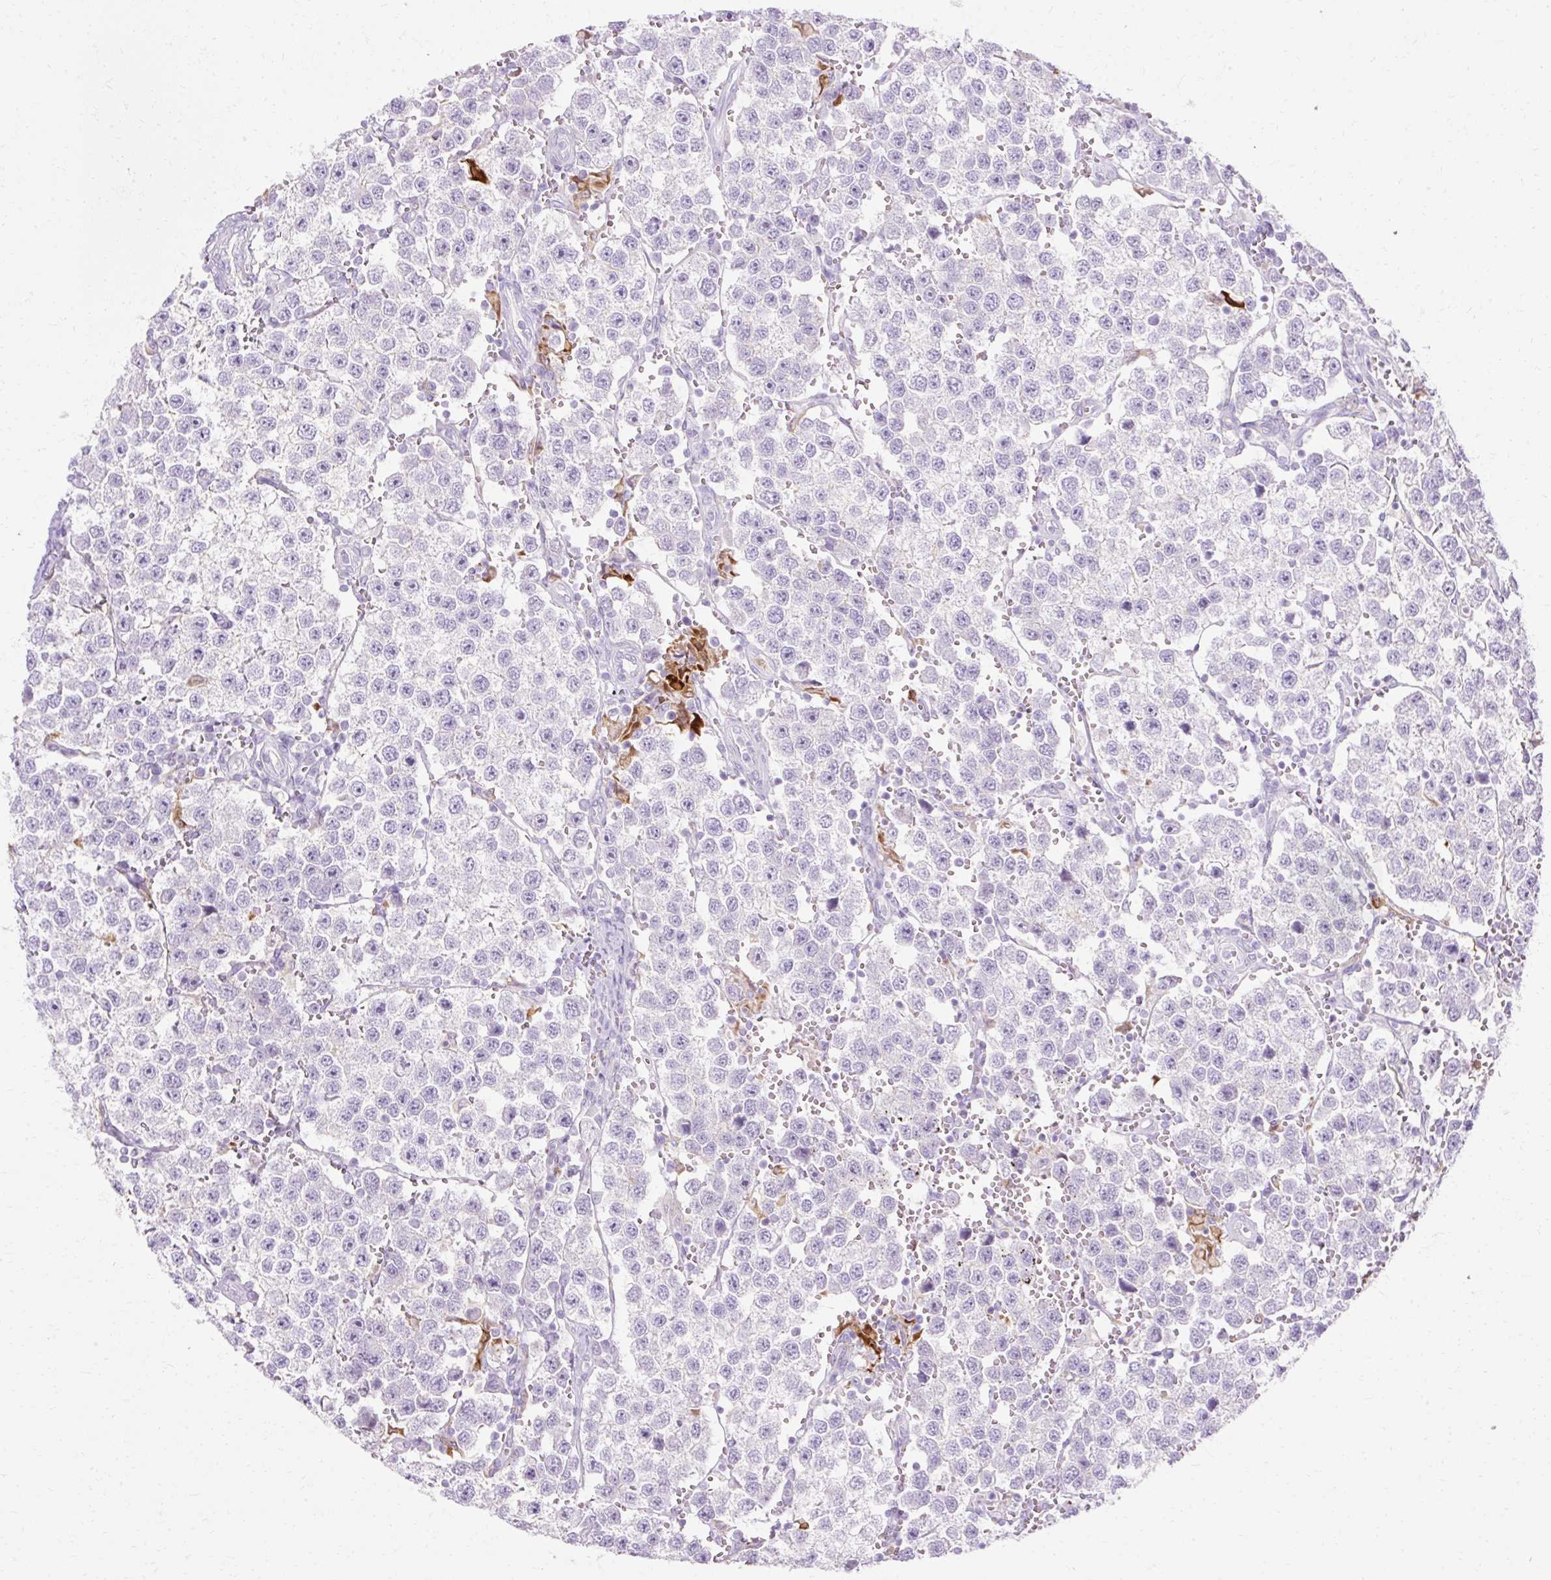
{"staining": {"intensity": "negative", "quantity": "none", "location": "none"}, "tissue": "testis cancer", "cell_type": "Tumor cells", "image_type": "cancer", "snomed": [{"axis": "morphology", "description": "Seminoma, NOS"}, {"axis": "topography", "description": "Testis"}], "caption": "DAB (3,3'-diaminobenzidine) immunohistochemical staining of testis seminoma exhibits no significant expression in tumor cells.", "gene": "HSD11B1", "patient": {"sex": "male", "age": 37}}